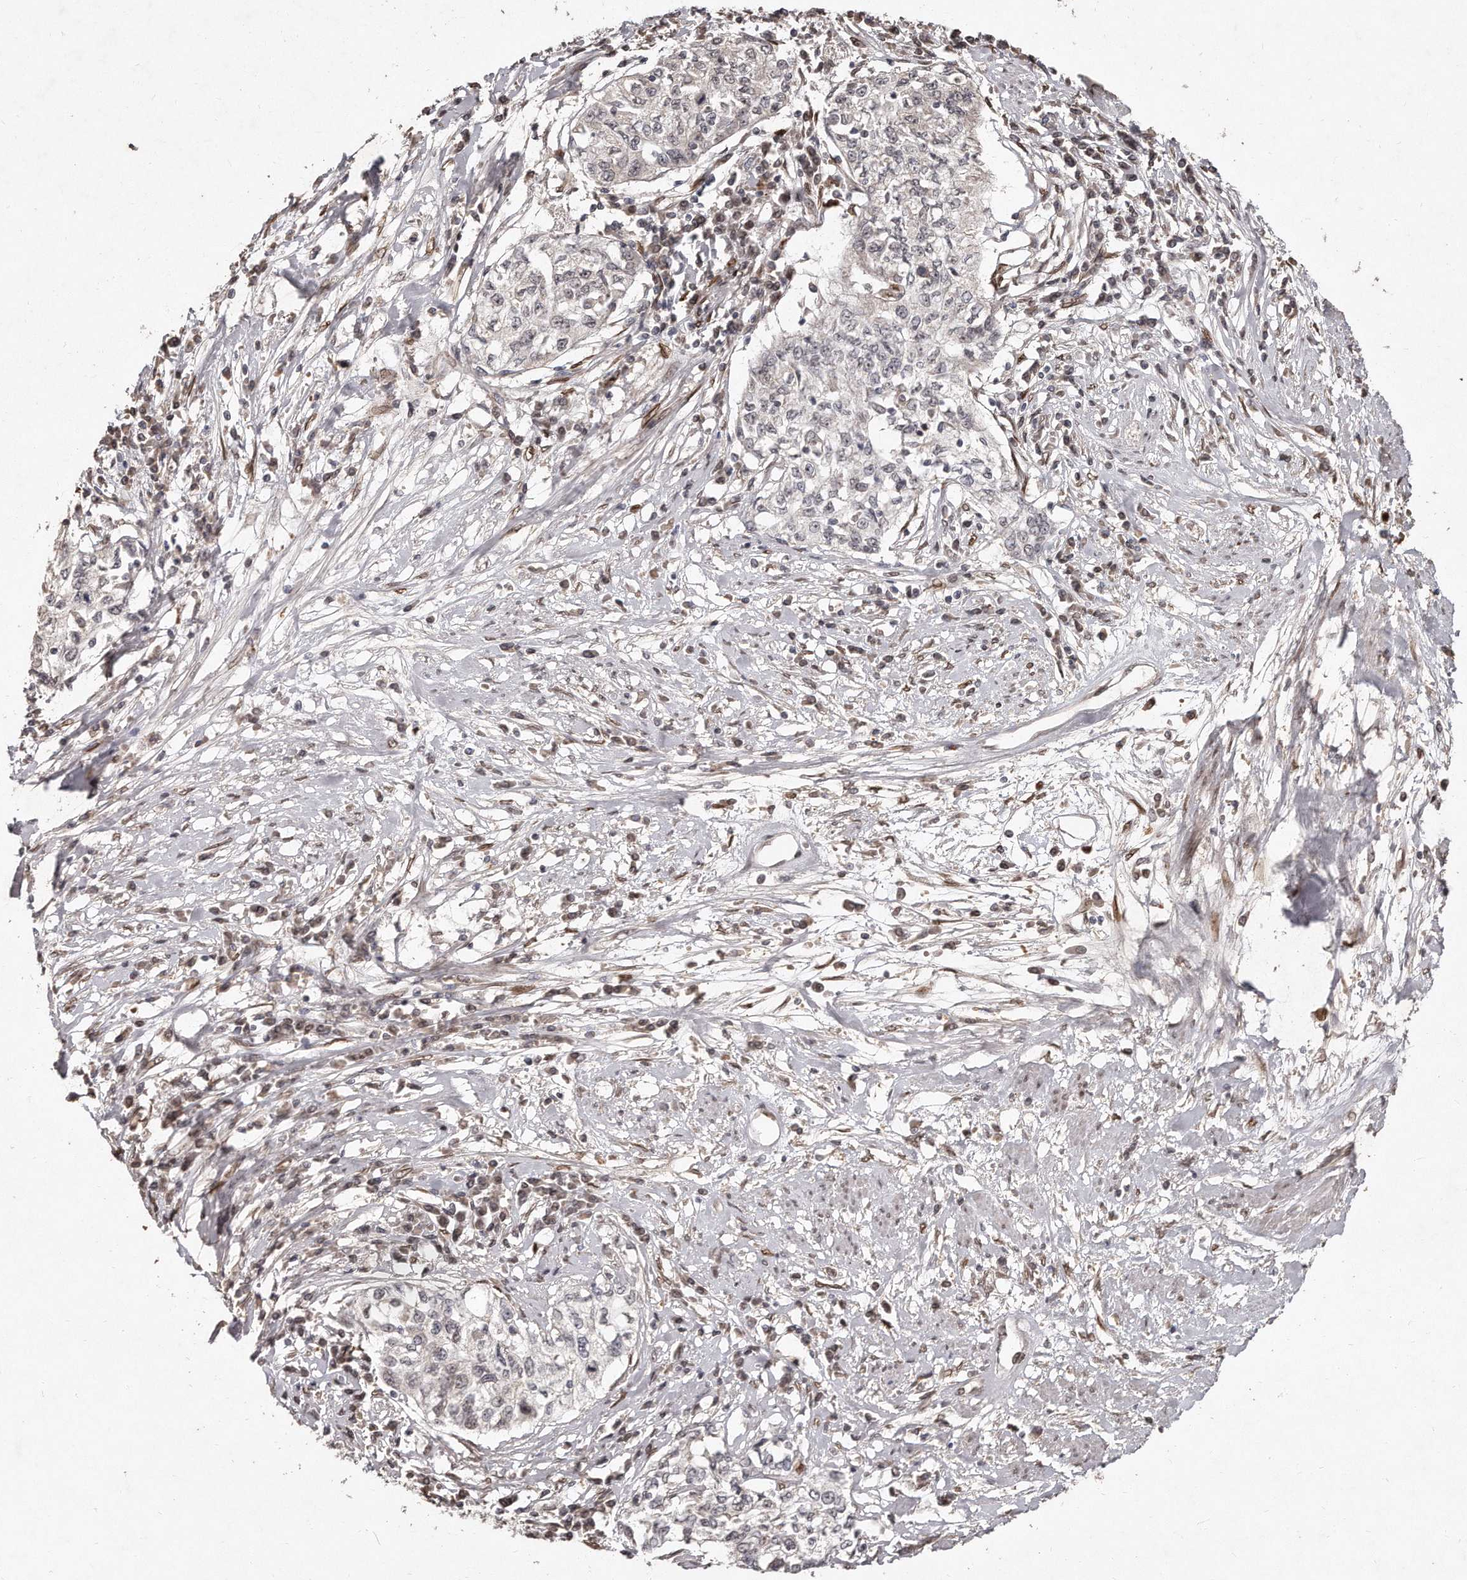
{"staining": {"intensity": "negative", "quantity": "none", "location": "none"}, "tissue": "cervical cancer", "cell_type": "Tumor cells", "image_type": "cancer", "snomed": [{"axis": "morphology", "description": "Squamous cell carcinoma, NOS"}, {"axis": "topography", "description": "Cervix"}], "caption": "This is an immunohistochemistry histopathology image of human cervical squamous cell carcinoma. There is no staining in tumor cells.", "gene": "HASPIN", "patient": {"sex": "female", "age": 57}}